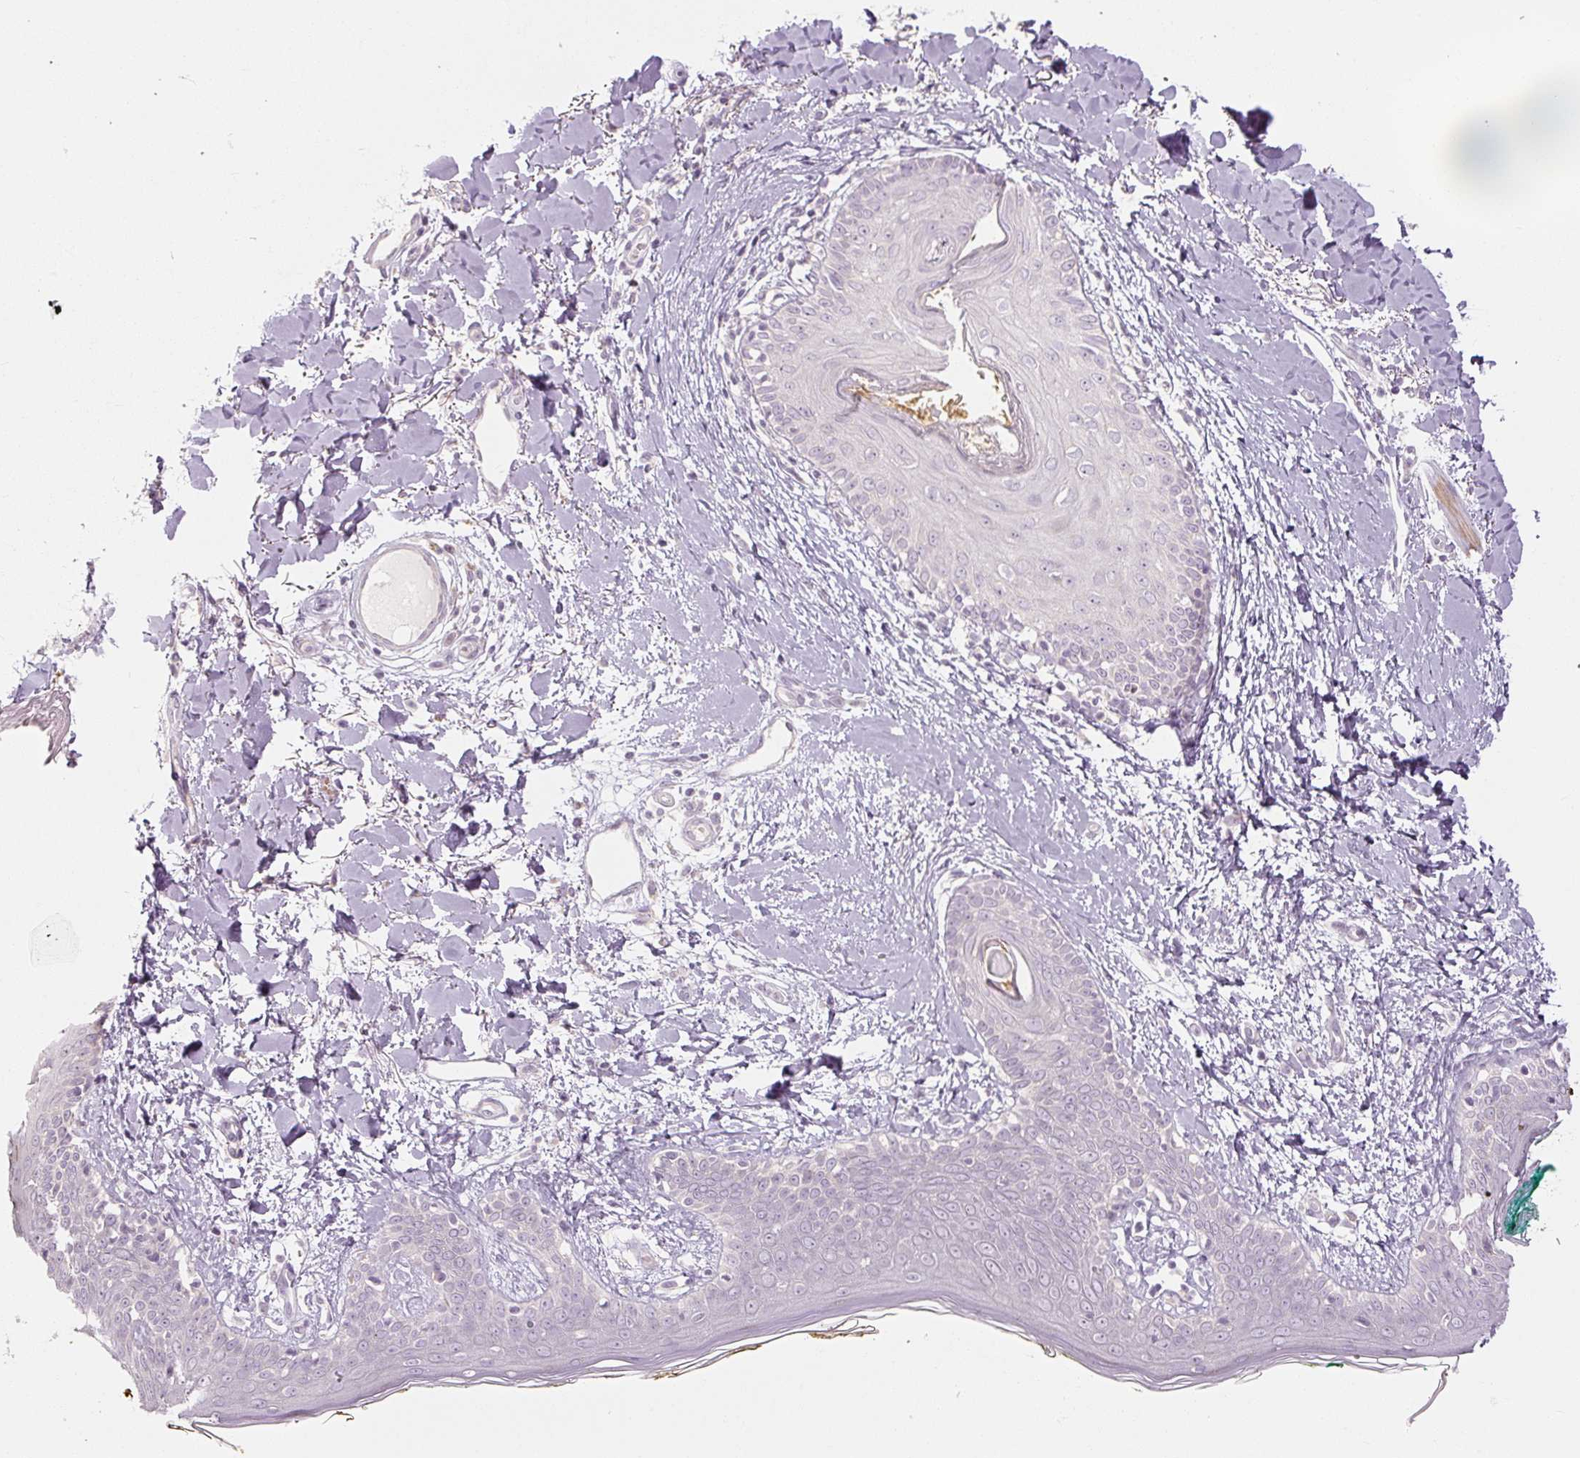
{"staining": {"intensity": "negative", "quantity": "none", "location": "none"}, "tissue": "skin", "cell_type": "Fibroblasts", "image_type": "normal", "snomed": [{"axis": "morphology", "description": "Normal tissue, NOS"}, {"axis": "topography", "description": "Skin"}], "caption": "Skin was stained to show a protein in brown. There is no significant positivity in fibroblasts. (DAB immunohistochemistry (IHC) with hematoxylin counter stain).", "gene": "CAPN3", "patient": {"sex": "female", "age": 34}}